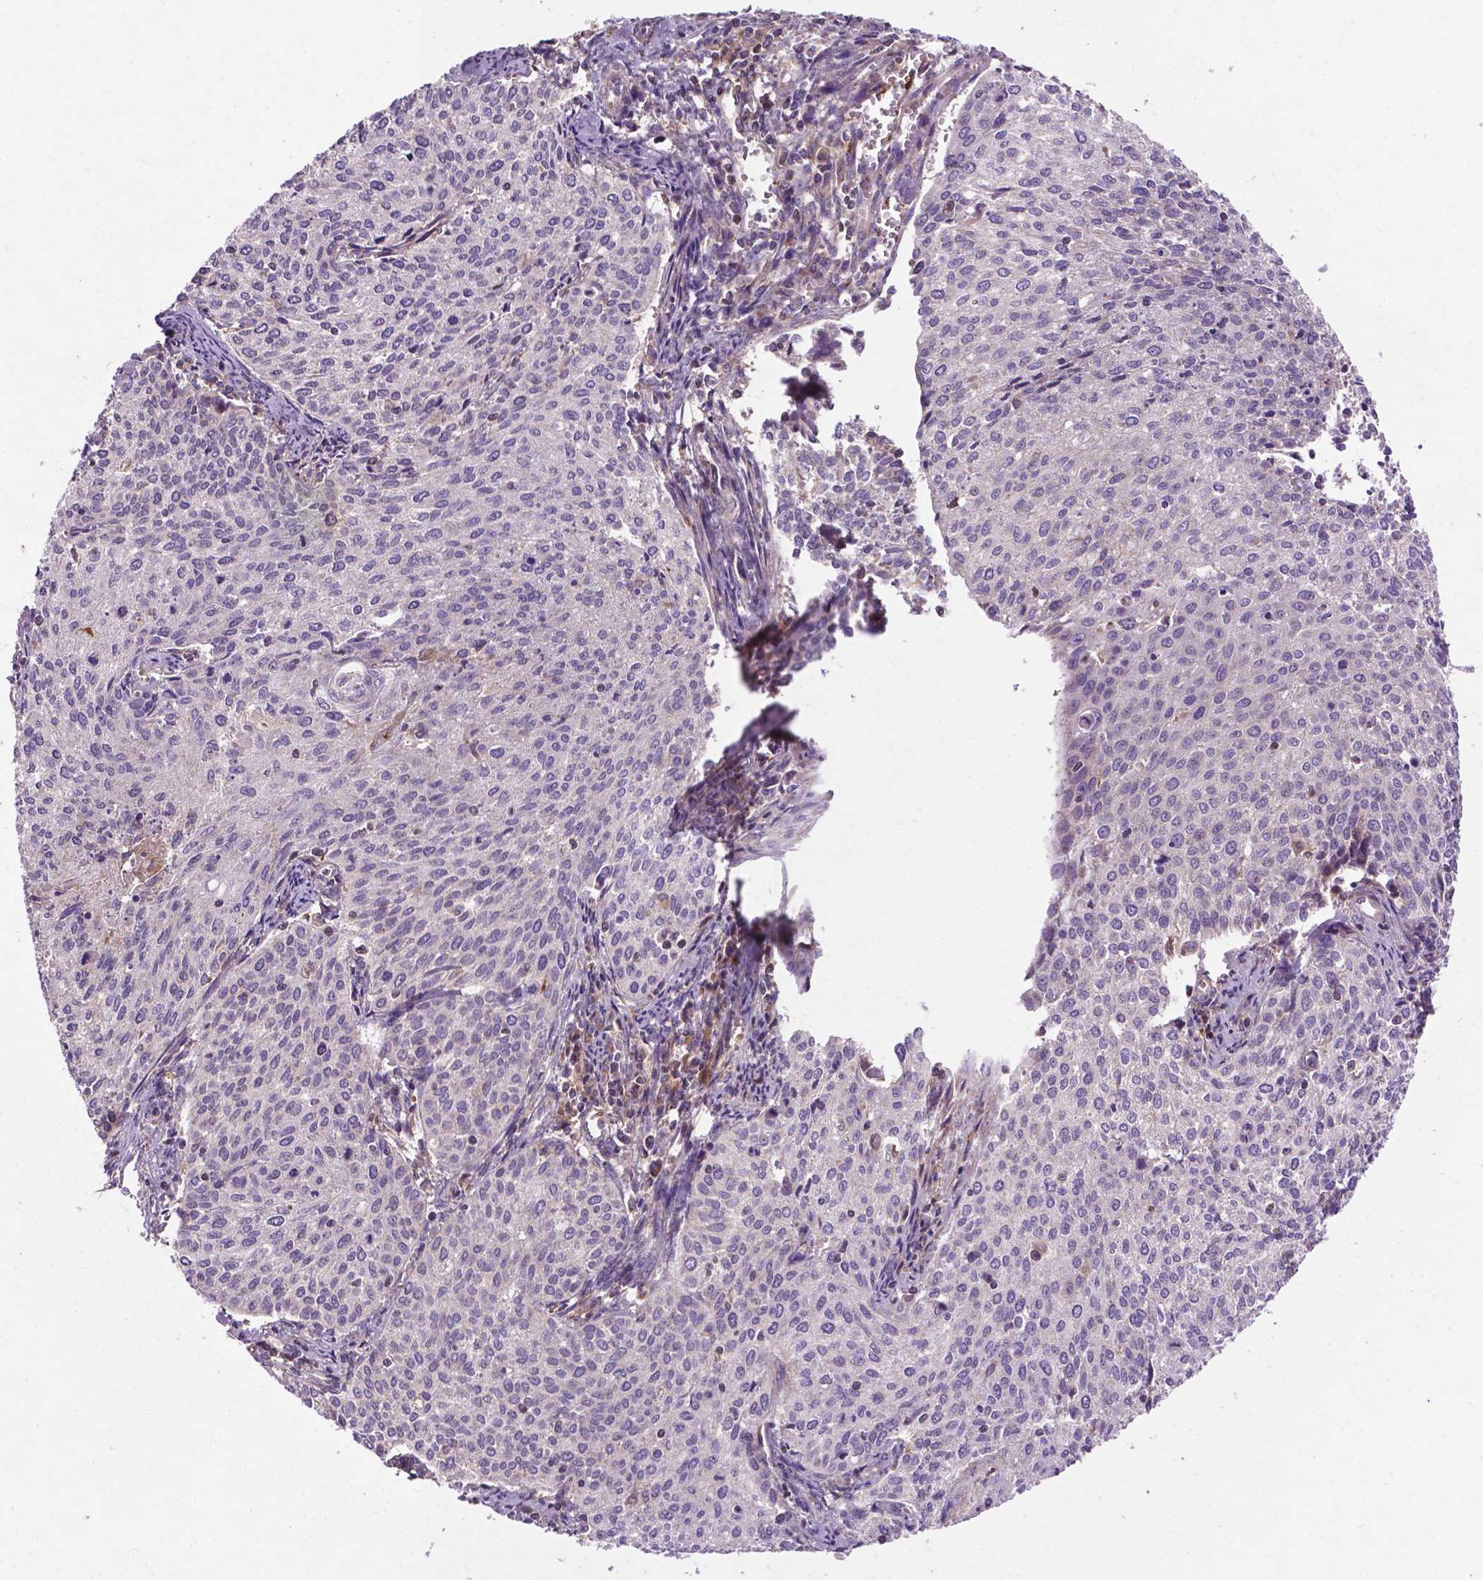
{"staining": {"intensity": "negative", "quantity": "none", "location": "none"}, "tissue": "cervical cancer", "cell_type": "Tumor cells", "image_type": "cancer", "snomed": [{"axis": "morphology", "description": "Squamous cell carcinoma, NOS"}, {"axis": "topography", "description": "Cervix"}], "caption": "DAB (3,3'-diaminobenzidine) immunohistochemical staining of human cervical cancer shows no significant expression in tumor cells. (DAB (3,3'-diaminobenzidine) IHC, high magnification).", "gene": "SPNS2", "patient": {"sex": "female", "age": 38}}